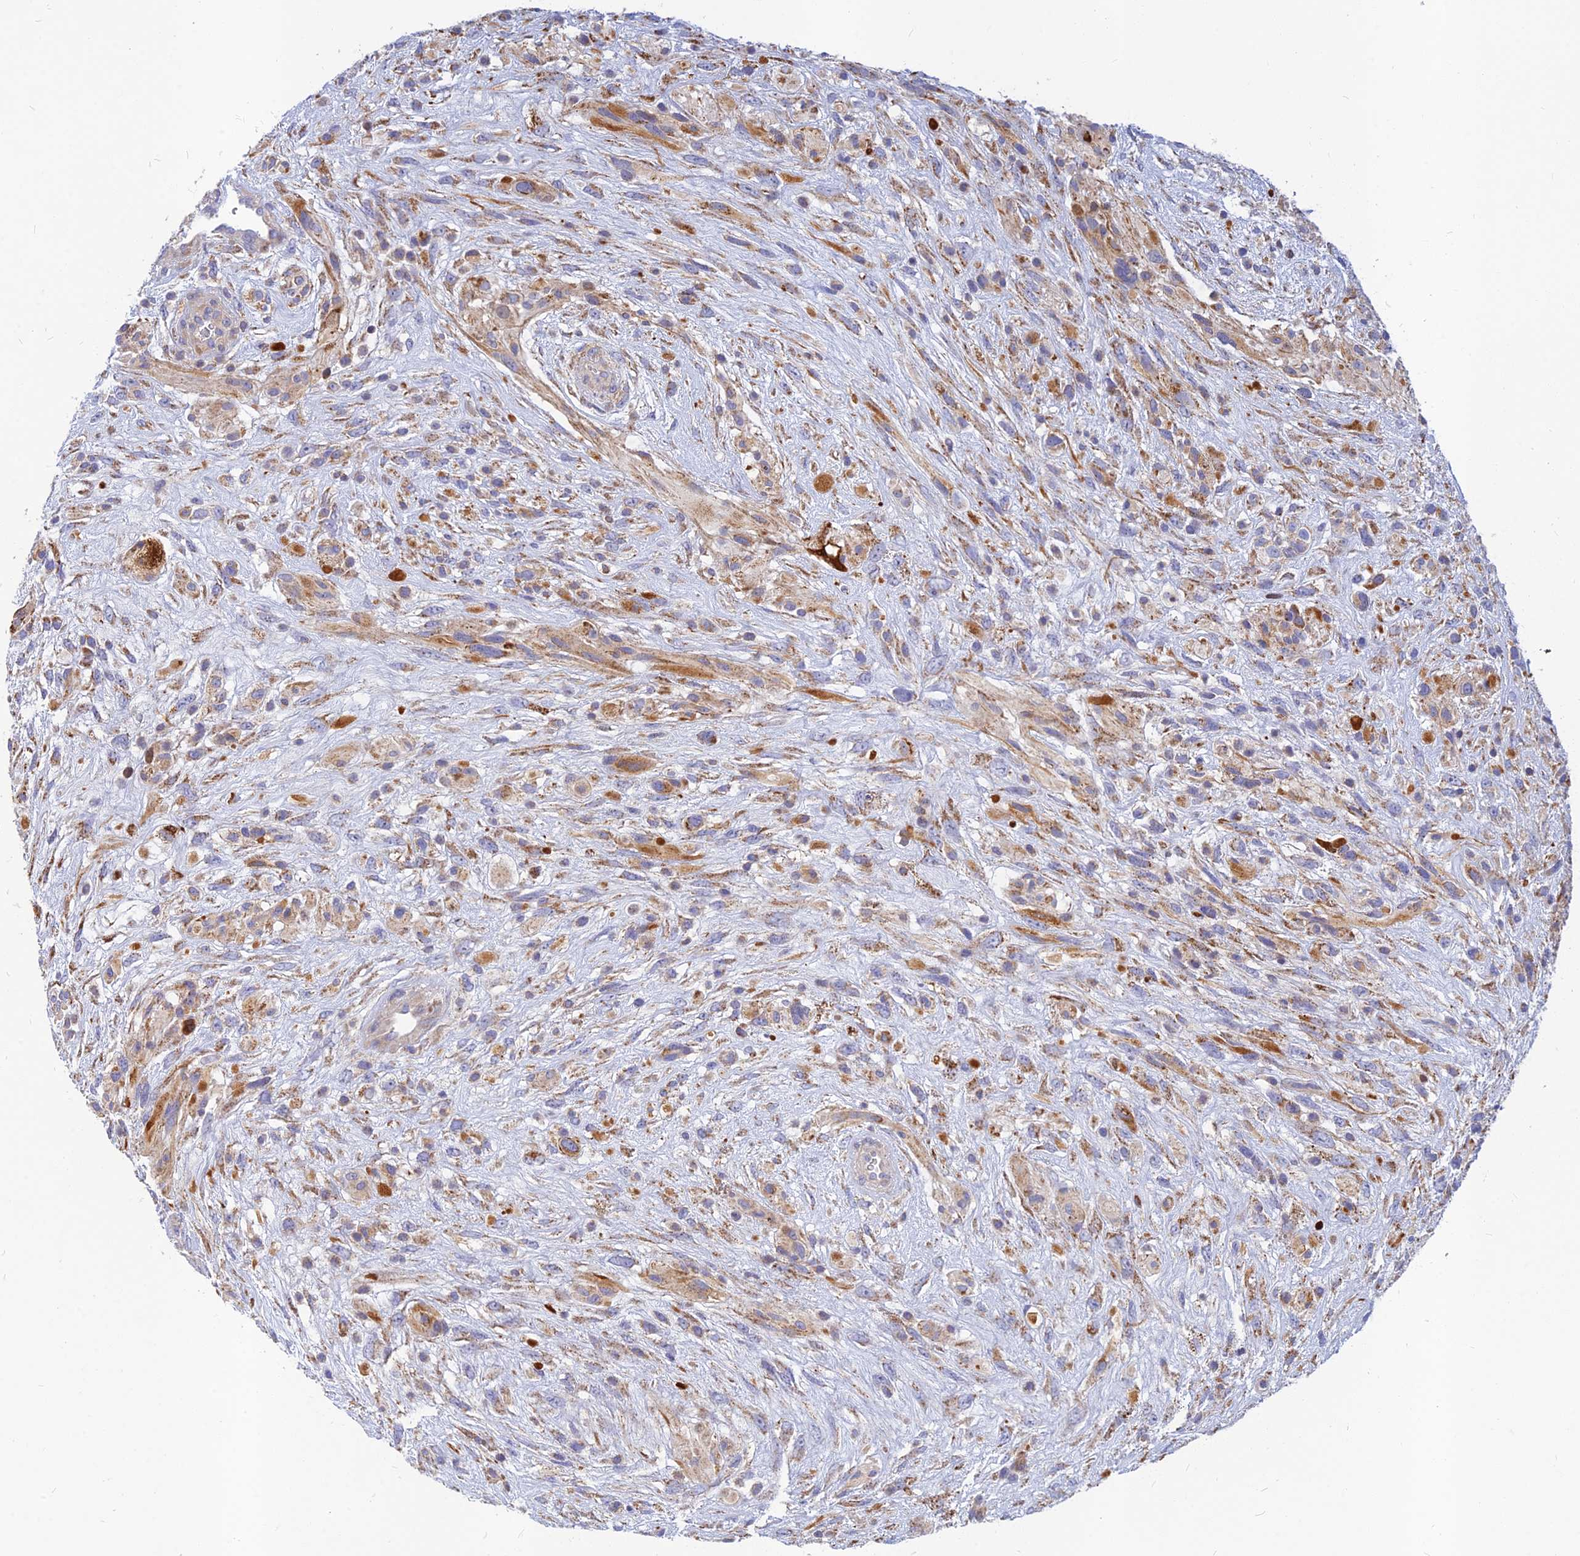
{"staining": {"intensity": "moderate", "quantity": "25%-75%", "location": "cytoplasmic/membranous"}, "tissue": "glioma", "cell_type": "Tumor cells", "image_type": "cancer", "snomed": [{"axis": "morphology", "description": "Glioma, malignant, High grade"}, {"axis": "topography", "description": "Brain"}], "caption": "Tumor cells exhibit moderate cytoplasmic/membranous expression in about 25%-75% of cells in malignant high-grade glioma. (Stains: DAB (3,3'-diaminobenzidine) in brown, nuclei in blue, Microscopy: brightfield microscopy at high magnification).", "gene": "CACNA1B", "patient": {"sex": "male", "age": 61}}